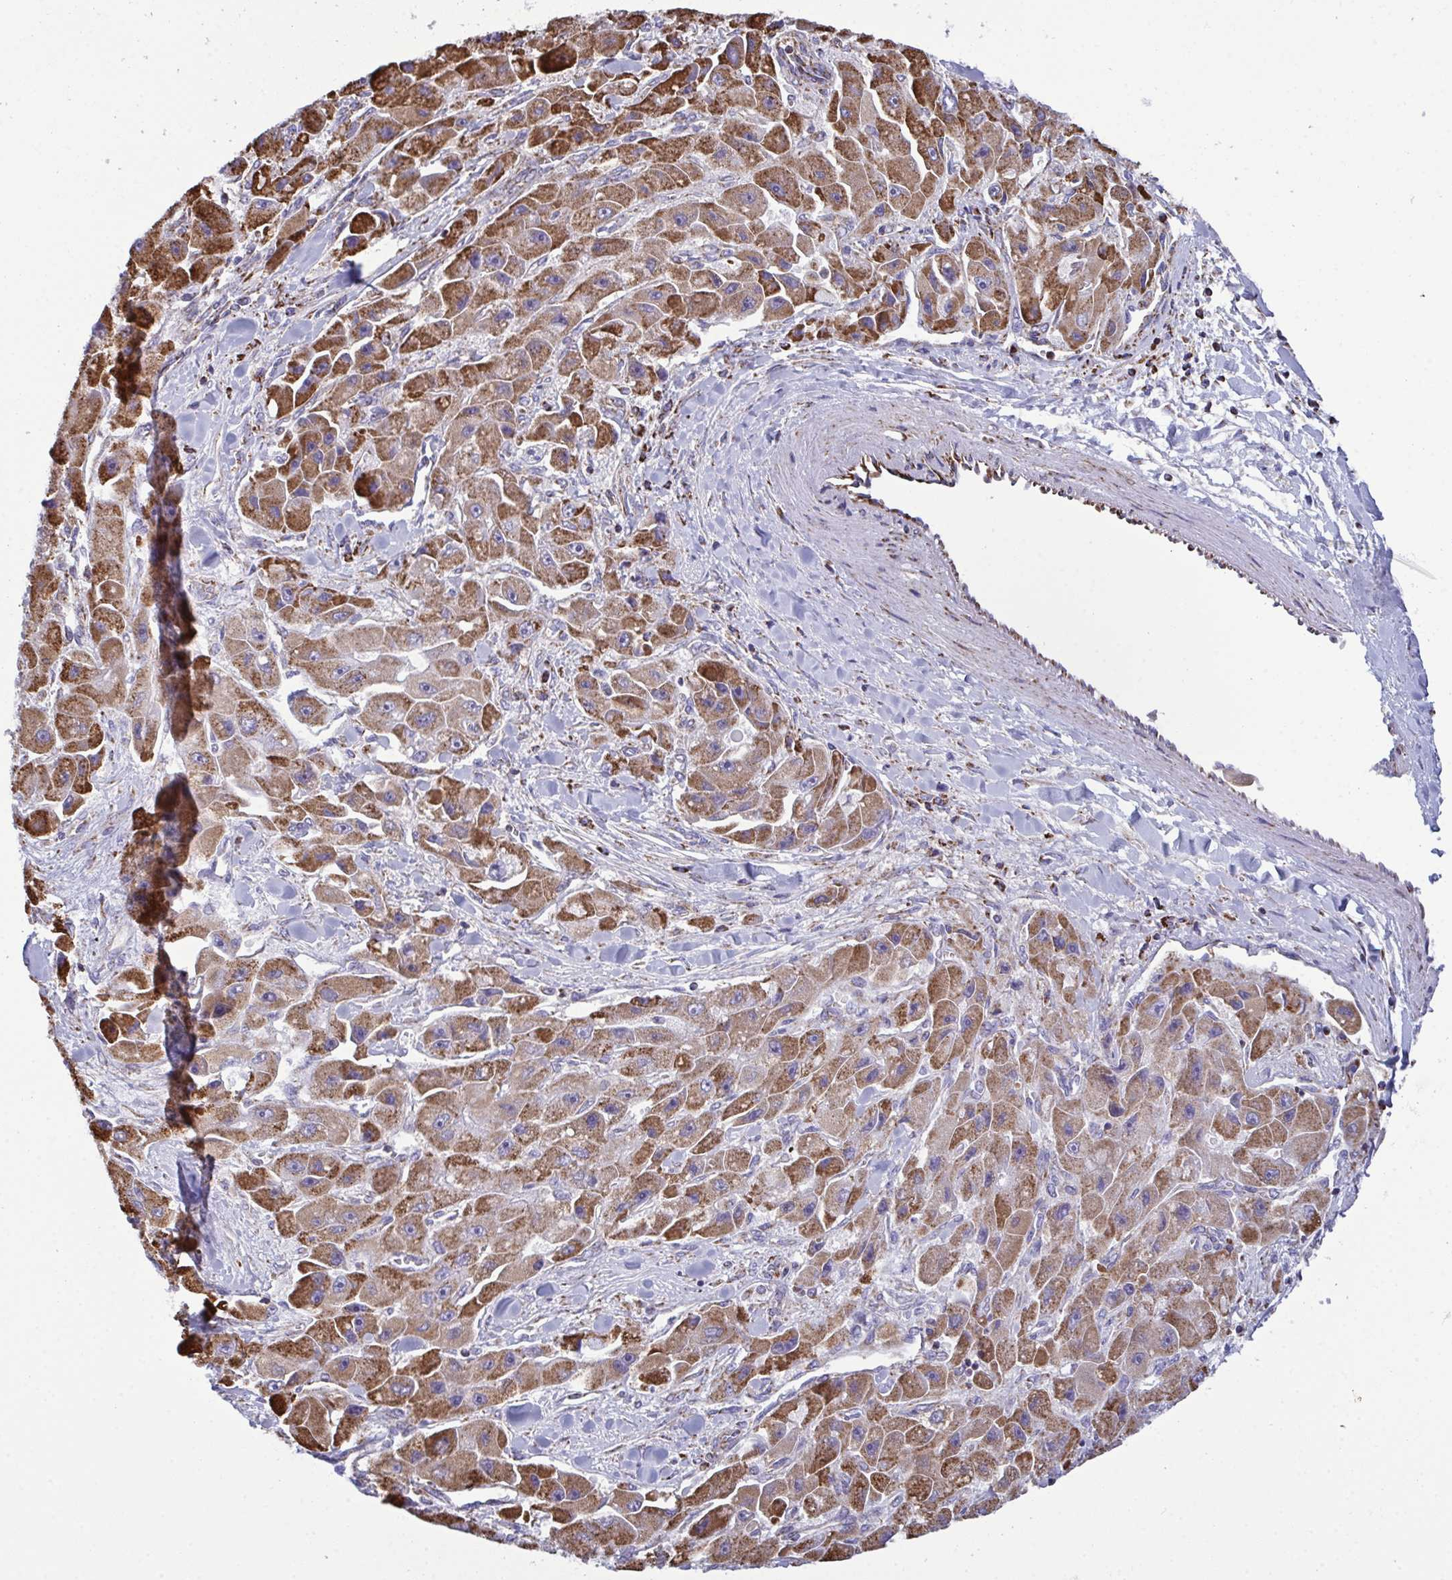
{"staining": {"intensity": "strong", "quantity": ">75%", "location": "cytoplasmic/membranous"}, "tissue": "liver cancer", "cell_type": "Tumor cells", "image_type": "cancer", "snomed": [{"axis": "morphology", "description": "Carcinoma, Hepatocellular, NOS"}, {"axis": "topography", "description": "Liver"}], "caption": "About >75% of tumor cells in human liver cancer (hepatocellular carcinoma) show strong cytoplasmic/membranous protein staining as visualized by brown immunohistochemical staining.", "gene": "CSDE1", "patient": {"sex": "male", "age": 24}}